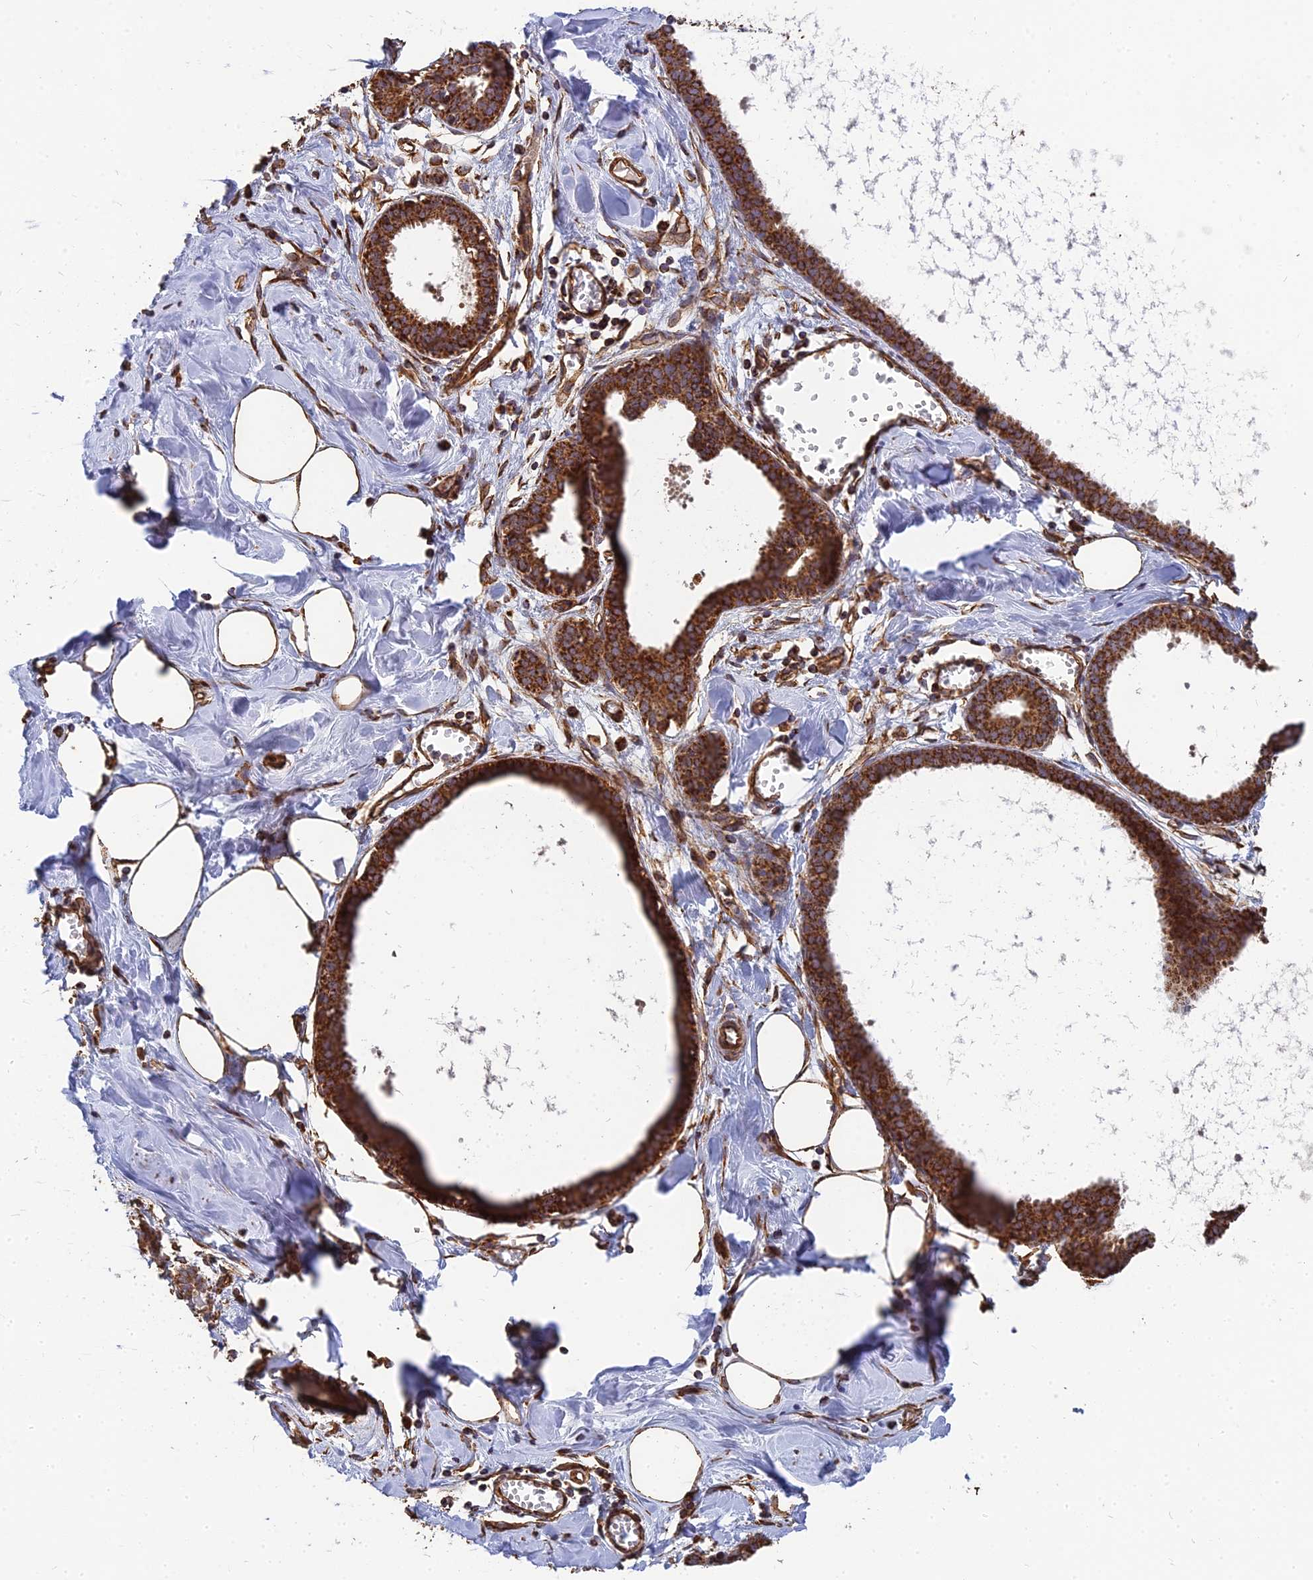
{"staining": {"intensity": "strong", "quantity": ">75%", "location": "cytoplasmic/membranous"}, "tissue": "breast", "cell_type": "Adipocytes", "image_type": "normal", "snomed": [{"axis": "morphology", "description": "Normal tissue, NOS"}, {"axis": "topography", "description": "Breast"}], "caption": "This is an image of IHC staining of normal breast, which shows strong staining in the cytoplasmic/membranous of adipocytes.", "gene": "DSTYK", "patient": {"sex": "female", "age": 27}}